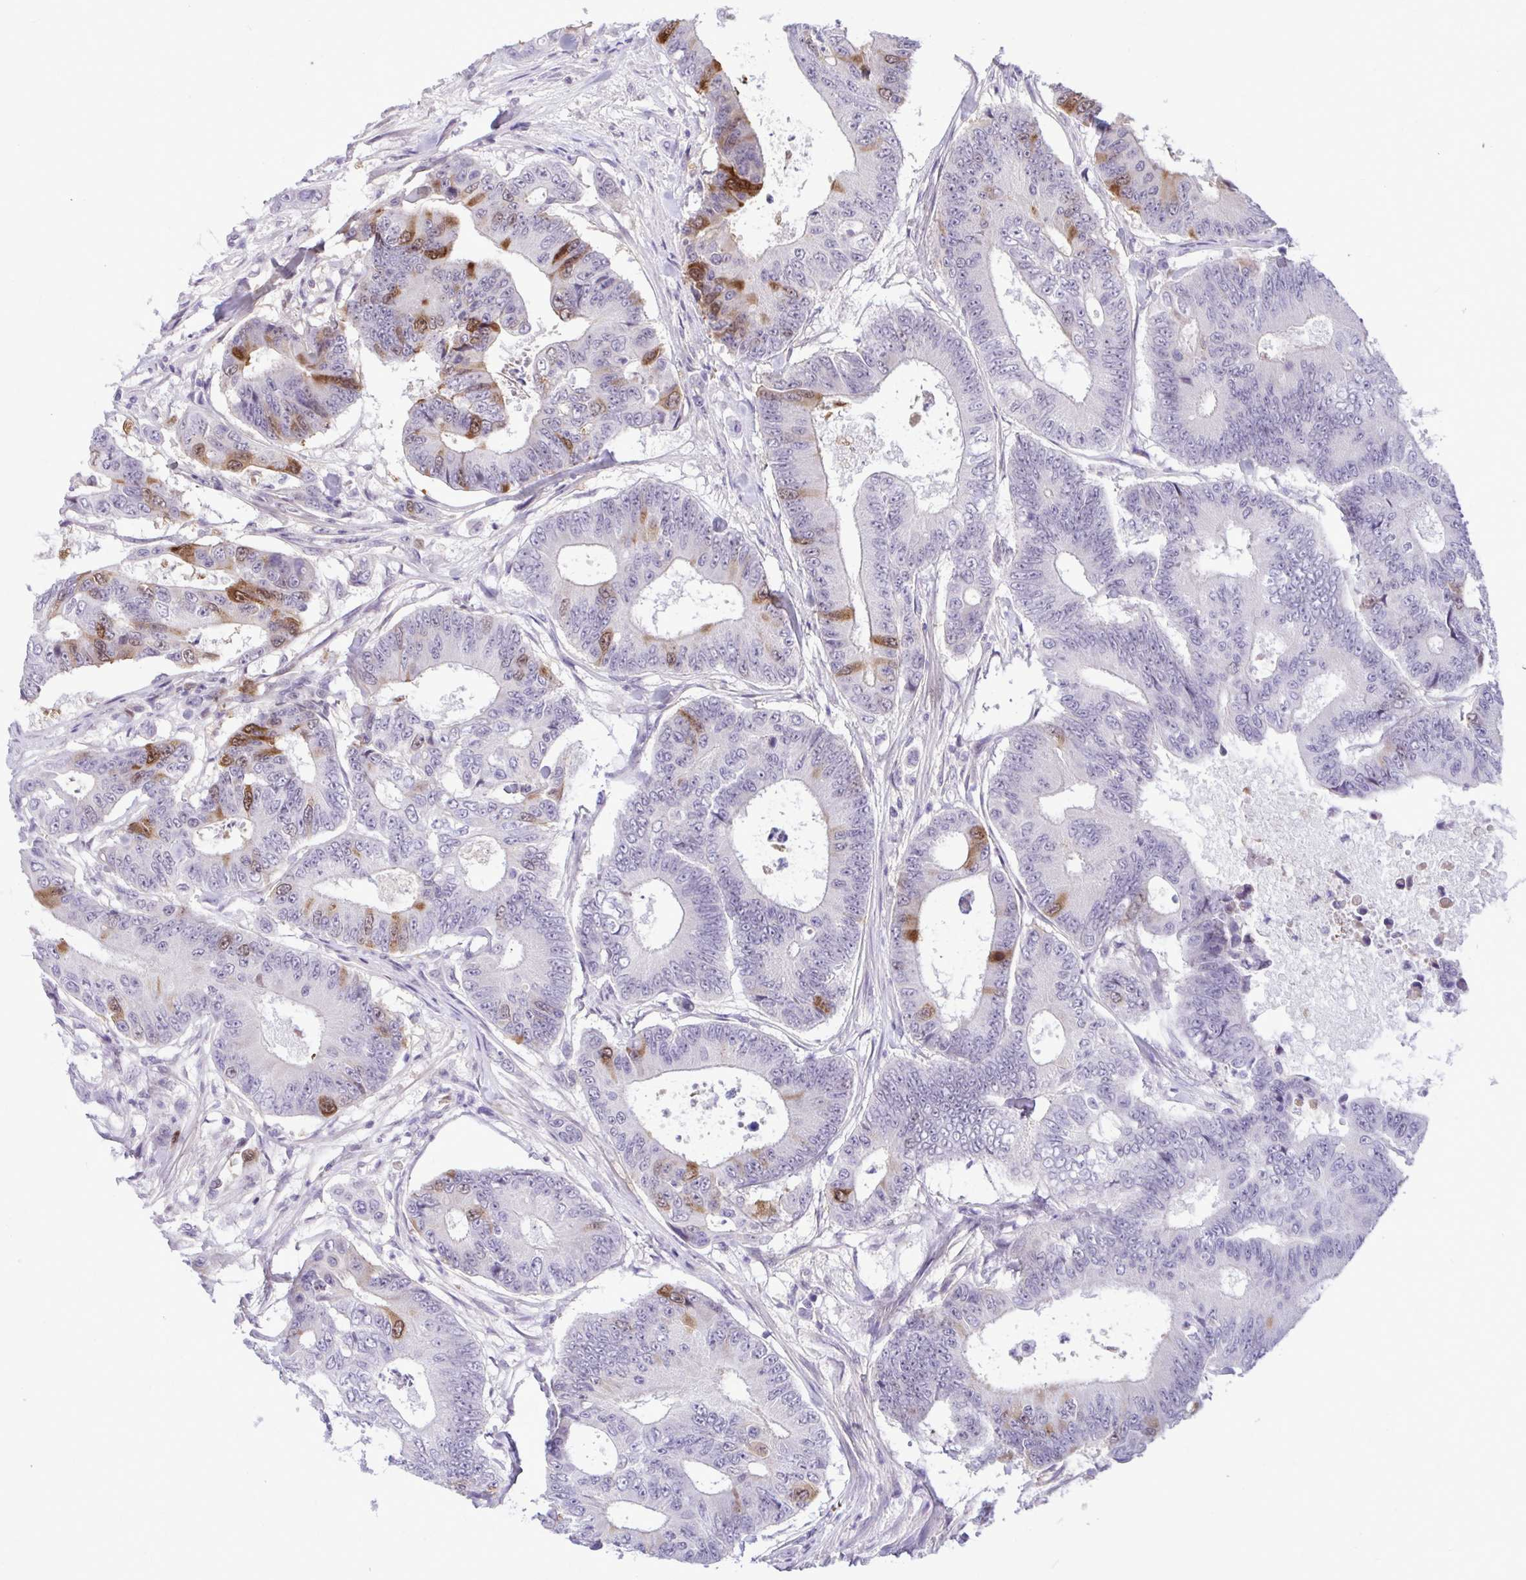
{"staining": {"intensity": "moderate", "quantity": "<25%", "location": "cytoplasmic/membranous,nuclear"}, "tissue": "colorectal cancer", "cell_type": "Tumor cells", "image_type": "cancer", "snomed": [{"axis": "morphology", "description": "Adenocarcinoma, NOS"}, {"axis": "topography", "description": "Colon"}], "caption": "This image demonstrates immunohistochemistry (IHC) staining of adenocarcinoma (colorectal), with low moderate cytoplasmic/membranous and nuclear positivity in about <25% of tumor cells.", "gene": "CDC20", "patient": {"sex": "female", "age": 48}}